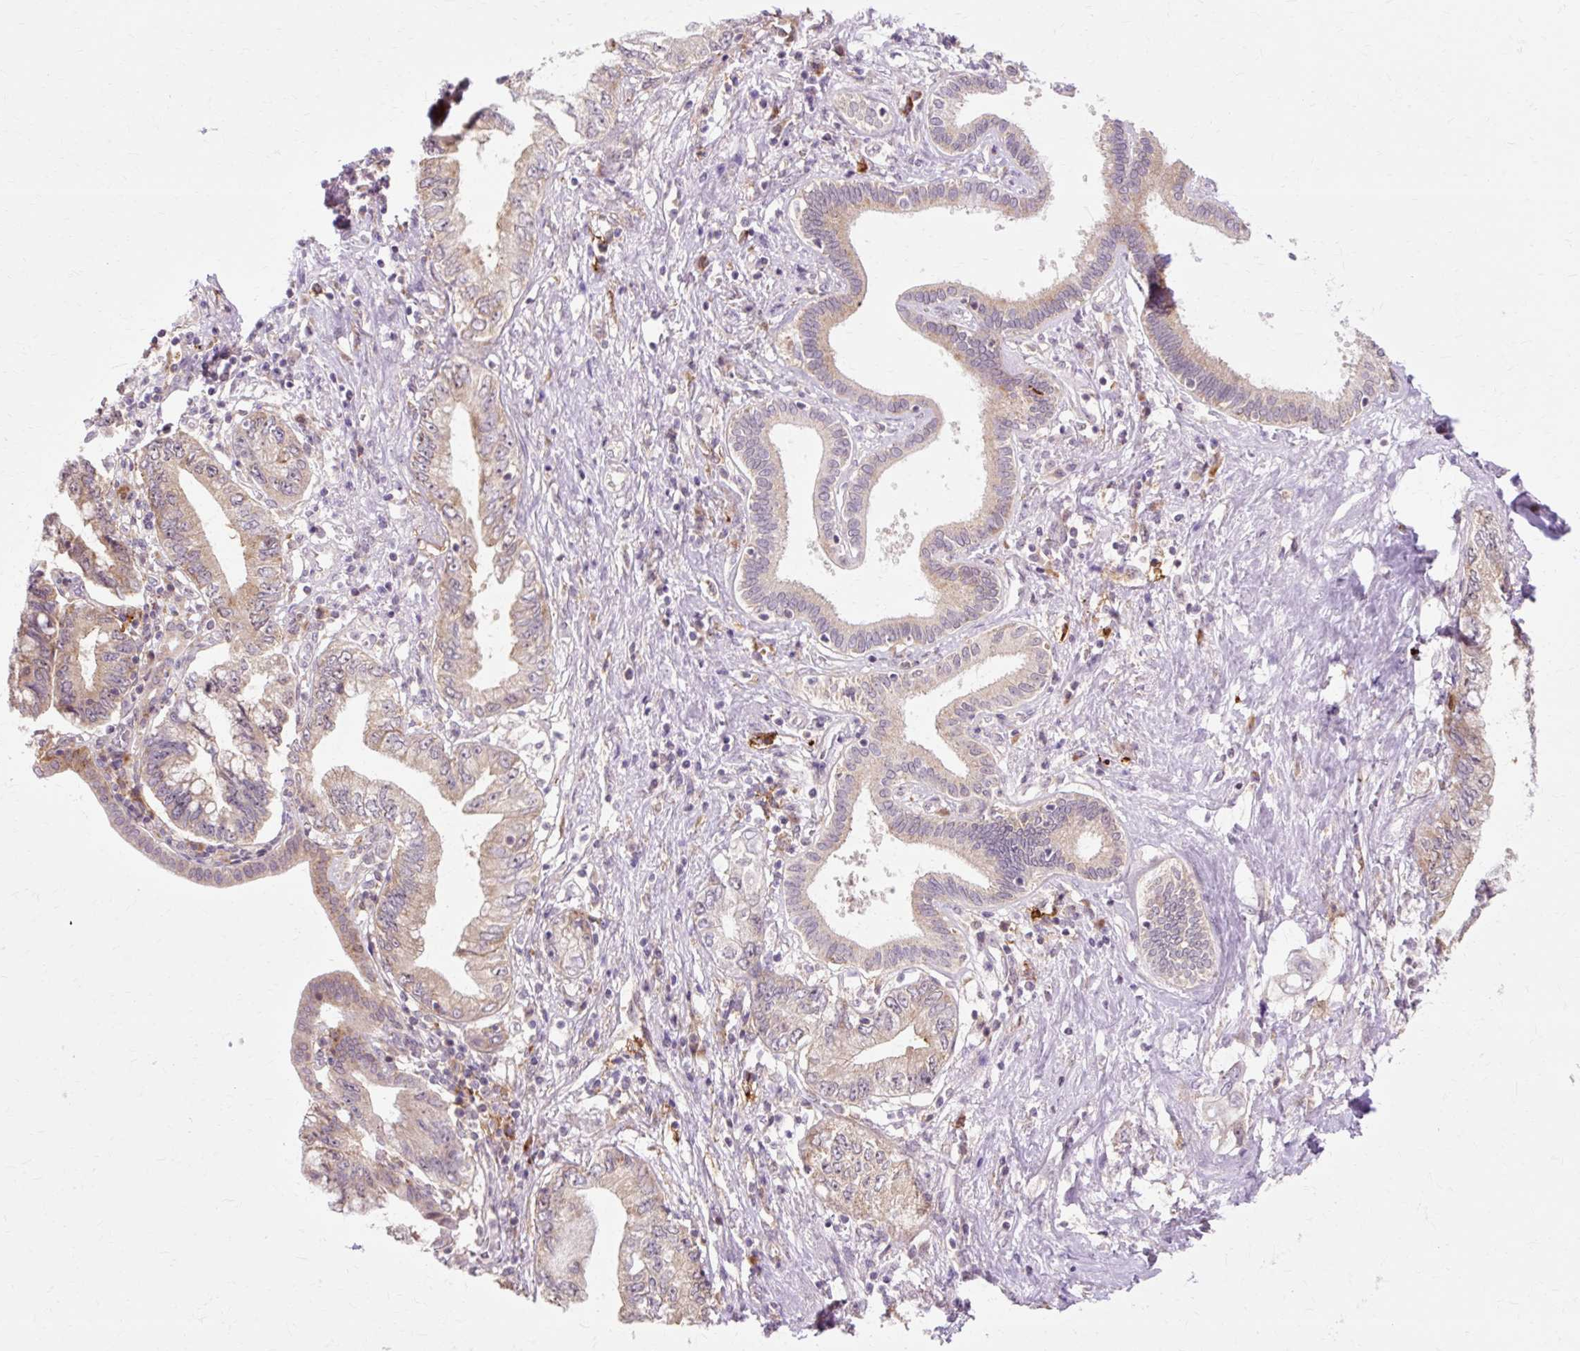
{"staining": {"intensity": "weak", "quantity": ">75%", "location": "cytoplasmic/membranous"}, "tissue": "pancreatic cancer", "cell_type": "Tumor cells", "image_type": "cancer", "snomed": [{"axis": "morphology", "description": "Adenocarcinoma, NOS"}, {"axis": "topography", "description": "Pancreas"}], "caption": "IHC image of human pancreatic cancer (adenocarcinoma) stained for a protein (brown), which exhibits low levels of weak cytoplasmic/membranous staining in about >75% of tumor cells.", "gene": "GEMIN2", "patient": {"sex": "female", "age": 73}}